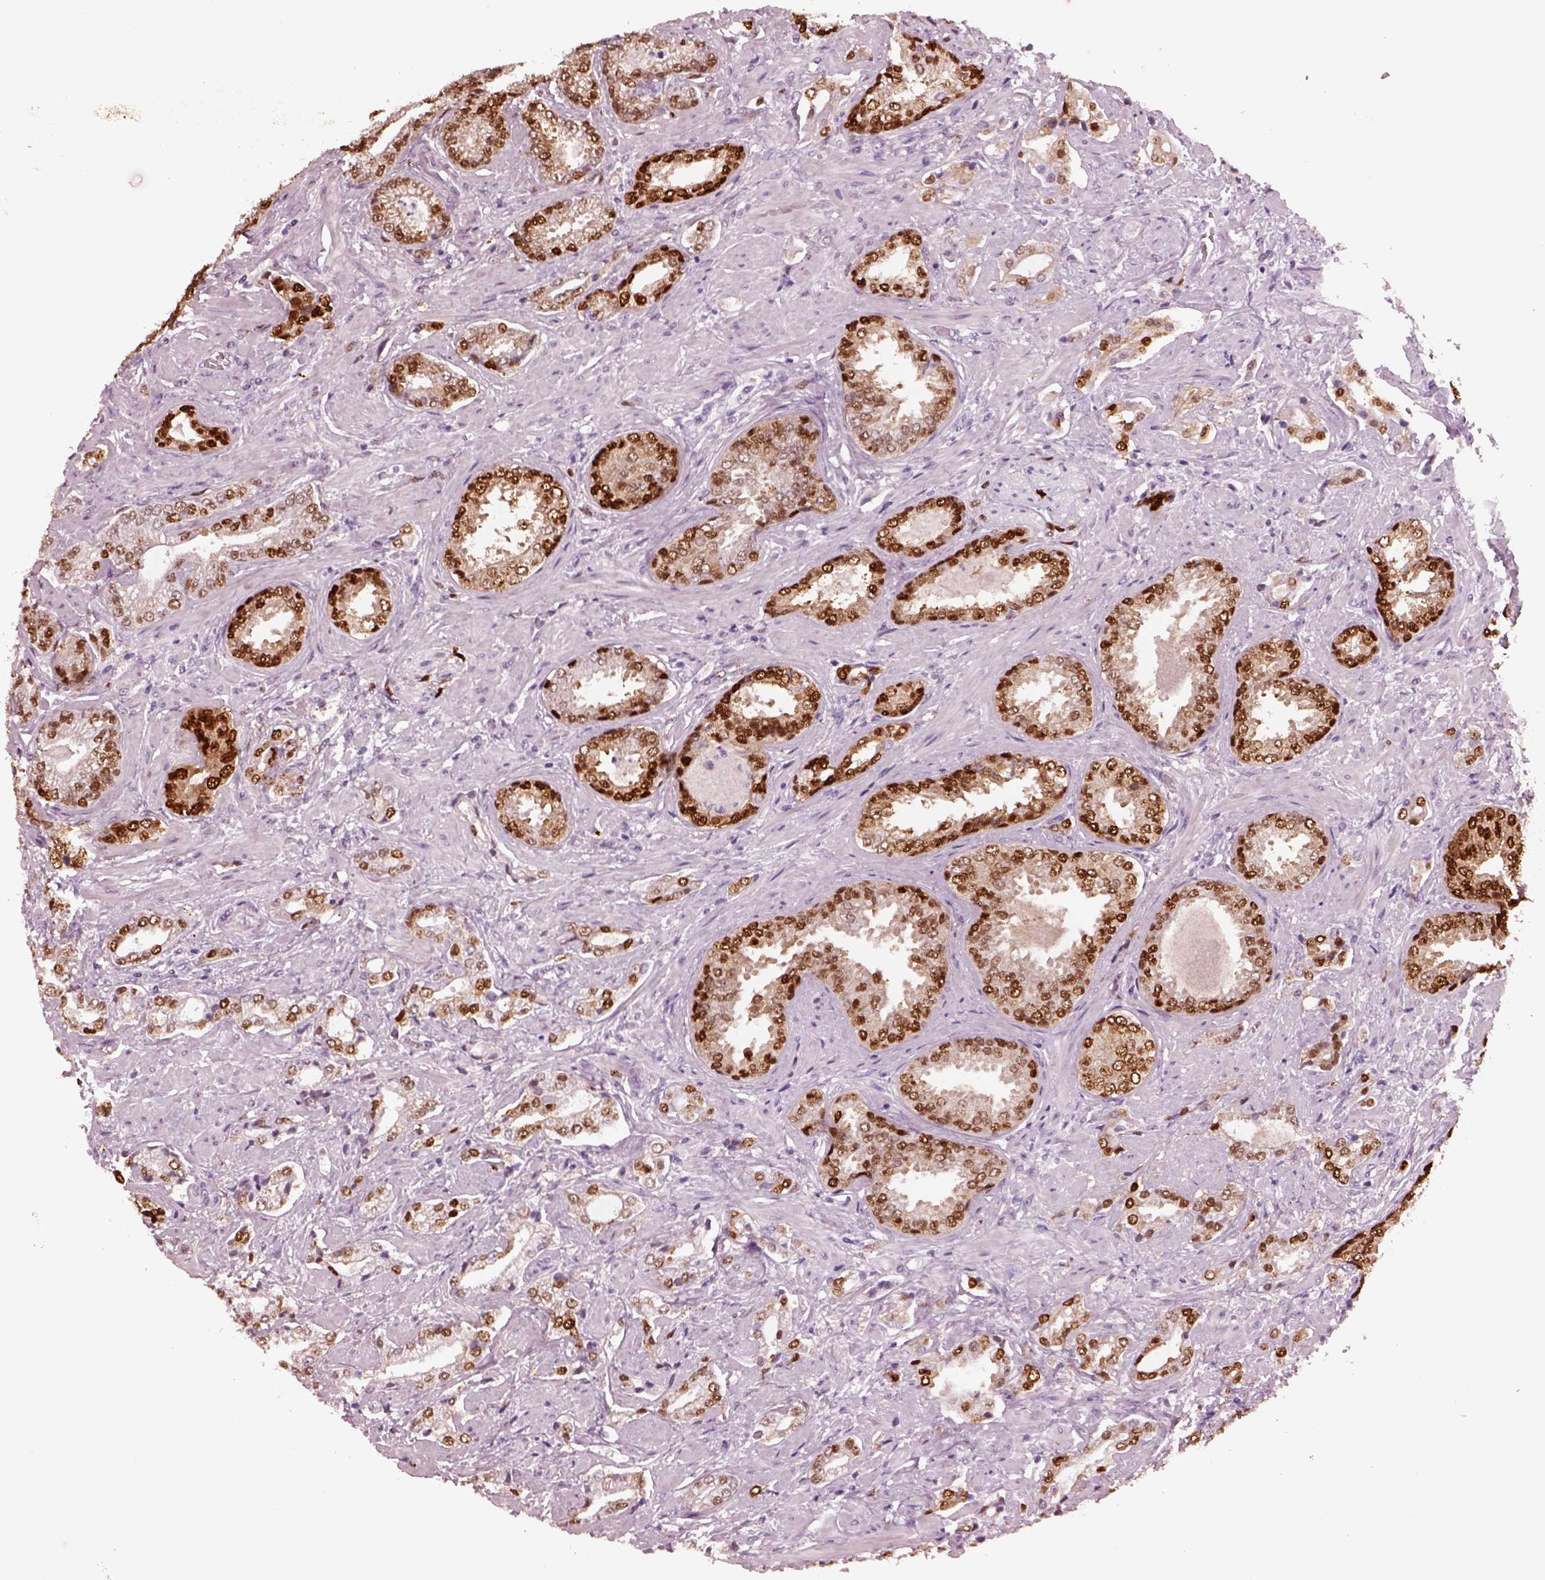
{"staining": {"intensity": "strong", "quantity": ">75%", "location": "nuclear"}, "tissue": "prostate cancer", "cell_type": "Tumor cells", "image_type": "cancer", "snomed": [{"axis": "morphology", "description": "Adenocarcinoma, Low grade"}, {"axis": "topography", "description": "Prostate"}], "caption": "Strong nuclear protein staining is seen in approximately >75% of tumor cells in prostate cancer. Nuclei are stained in blue.", "gene": "SOX9", "patient": {"sex": "male", "age": 61}}